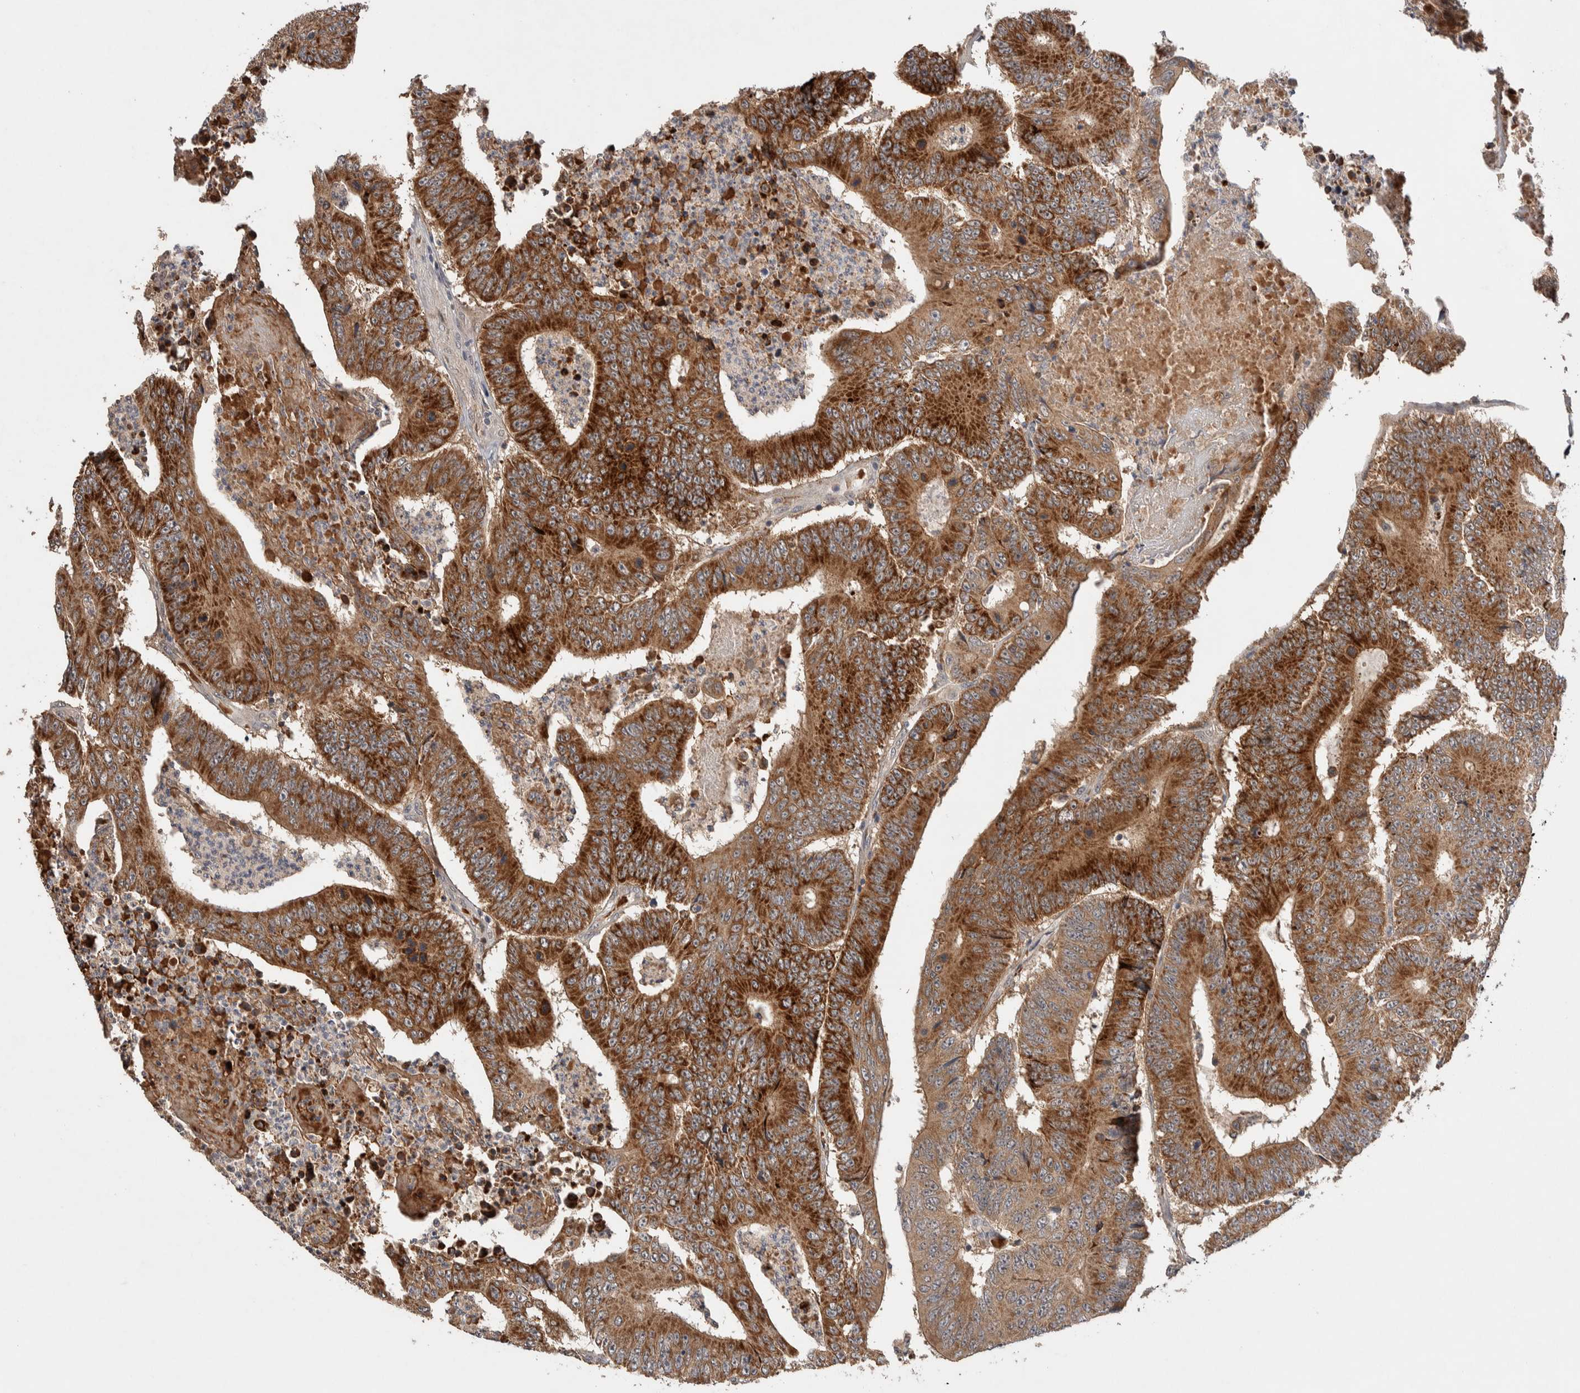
{"staining": {"intensity": "strong", "quantity": ">75%", "location": "cytoplasmic/membranous"}, "tissue": "colorectal cancer", "cell_type": "Tumor cells", "image_type": "cancer", "snomed": [{"axis": "morphology", "description": "Adenocarcinoma, NOS"}, {"axis": "topography", "description": "Colon"}], "caption": "Protein expression analysis of colorectal cancer displays strong cytoplasmic/membranous positivity in about >75% of tumor cells.", "gene": "CASK", "patient": {"sex": "male", "age": 83}}